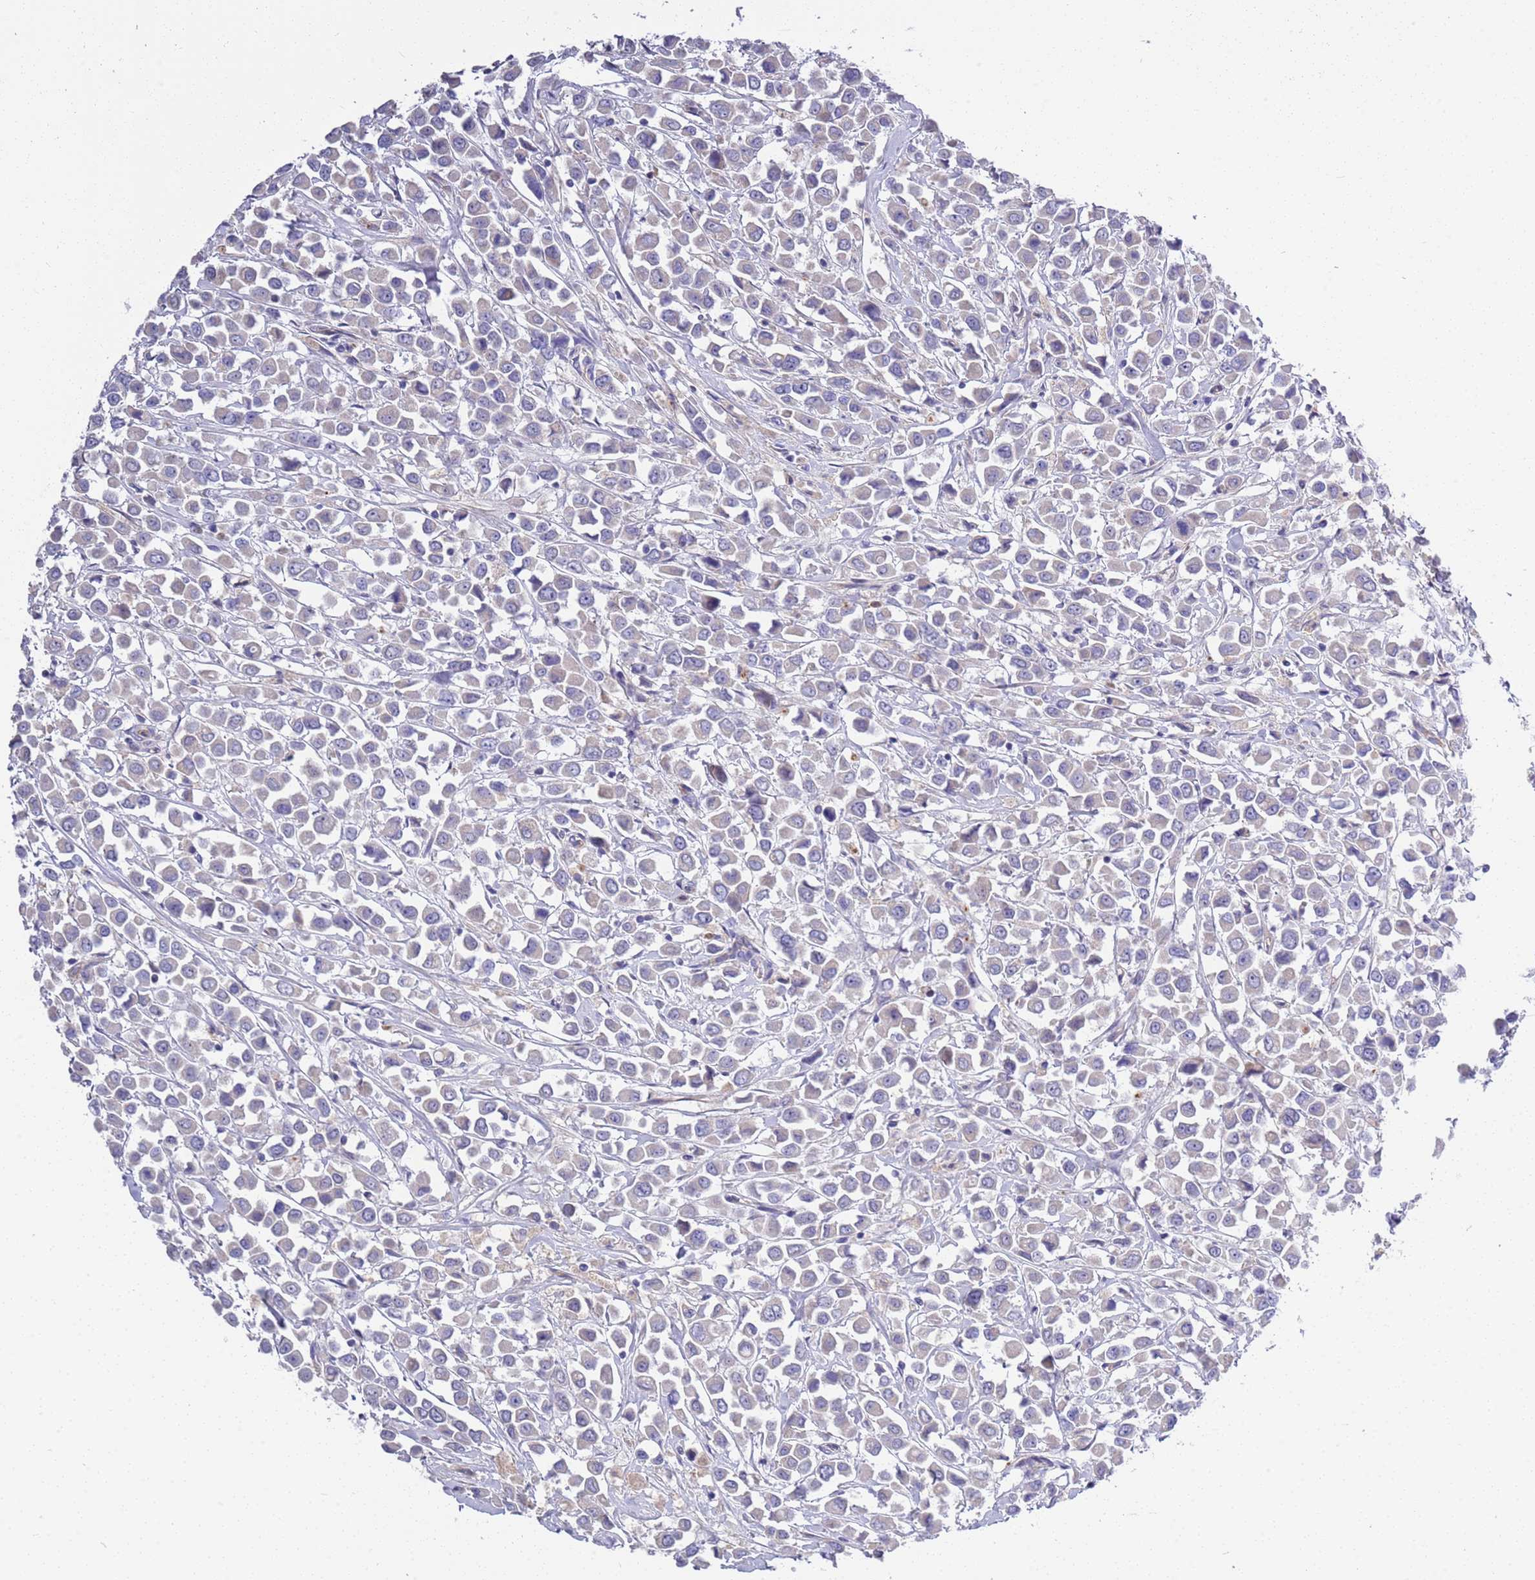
{"staining": {"intensity": "negative", "quantity": "none", "location": "none"}, "tissue": "breast cancer", "cell_type": "Tumor cells", "image_type": "cancer", "snomed": [{"axis": "morphology", "description": "Duct carcinoma"}, {"axis": "topography", "description": "Breast"}], "caption": "Tumor cells show no significant protein positivity in breast invasive ductal carcinoma.", "gene": "BRMS1L", "patient": {"sex": "female", "age": 61}}